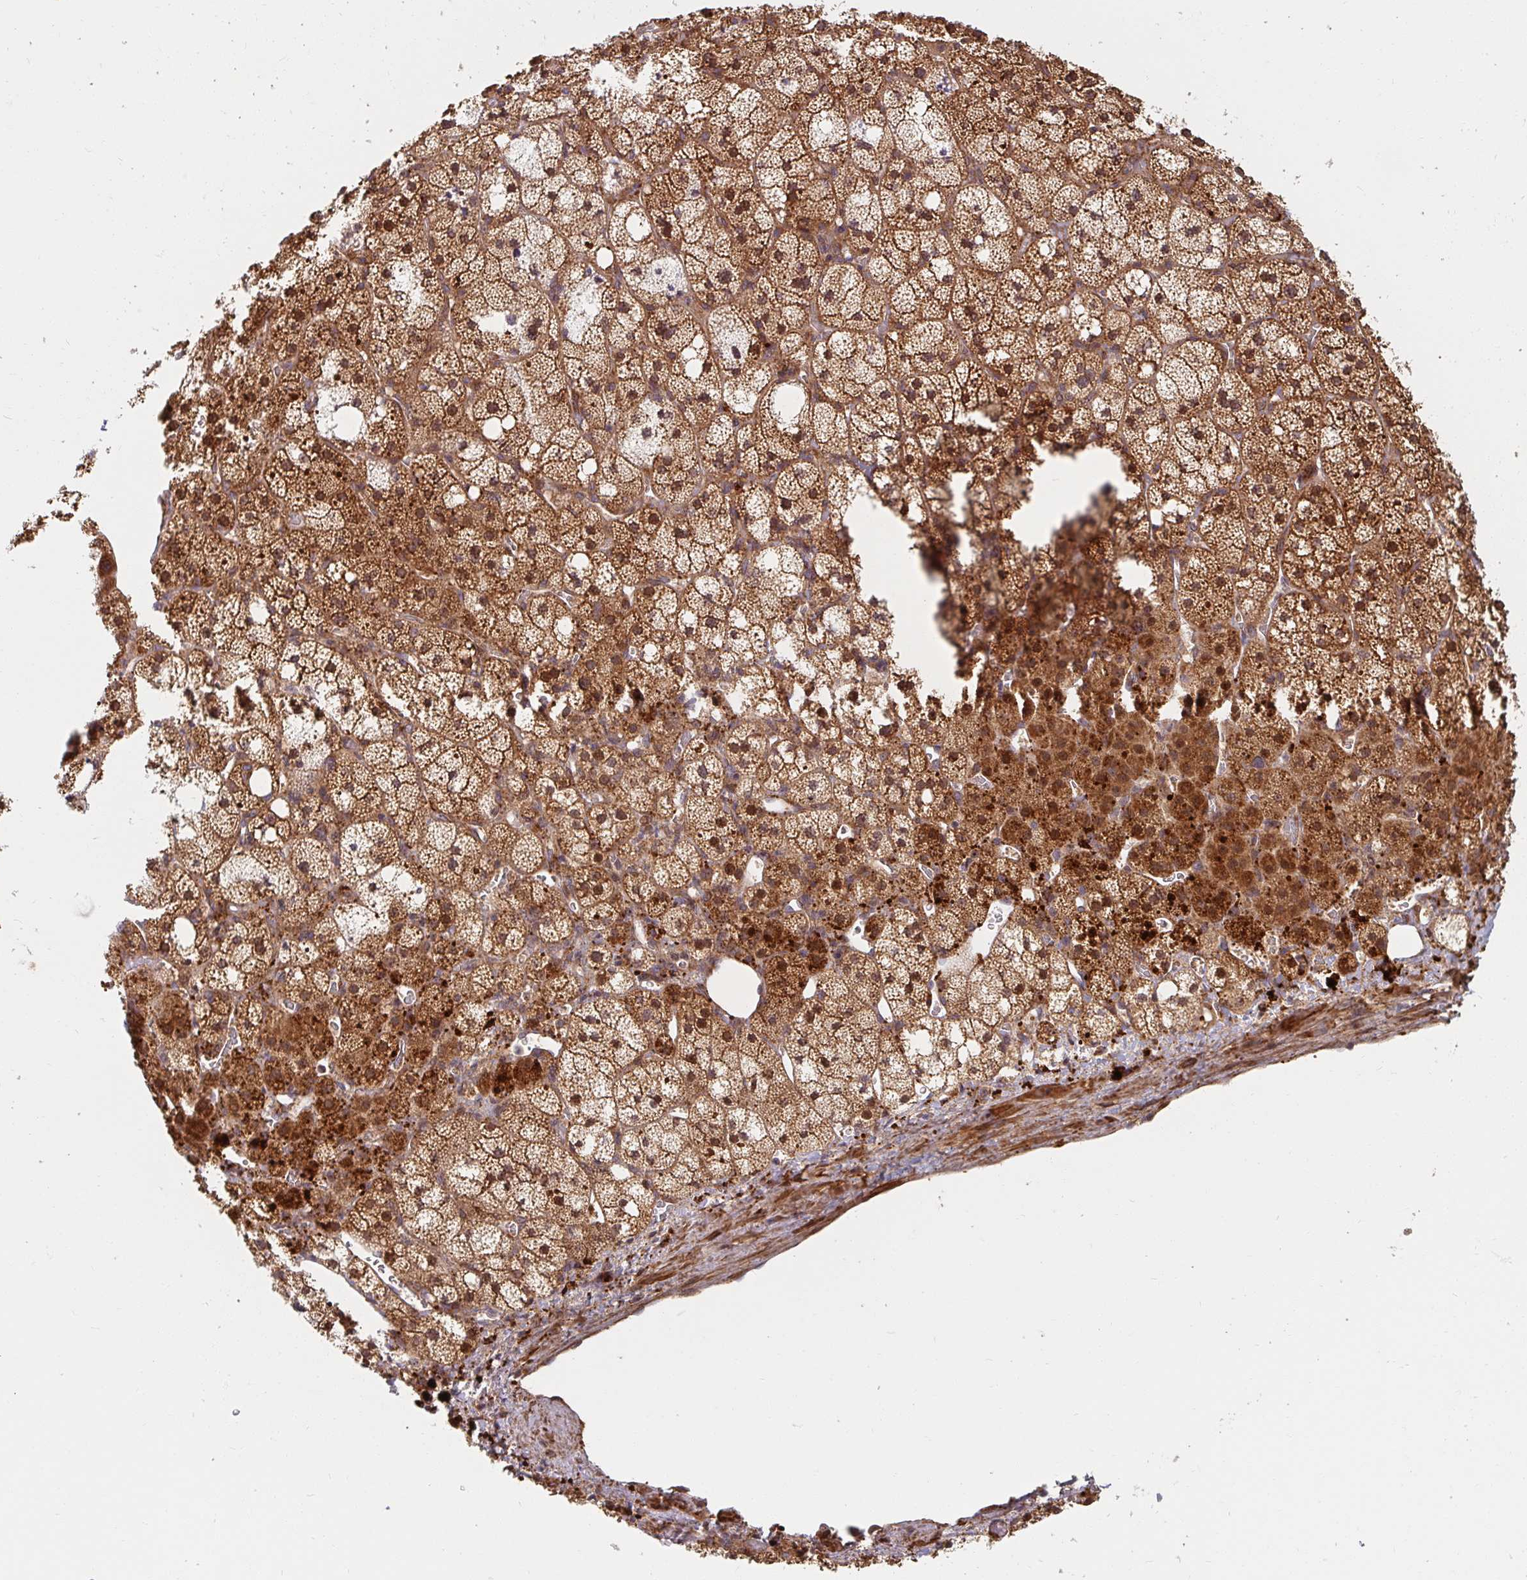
{"staining": {"intensity": "strong", "quantity": ">75%", "location": "cytoplasmic/membranous,nuclear"}, "tissue": "adrenal gland", "cell_type": "Glandular cells", "image_type": "normal", "snomed": [{"axis": "morphology", "description": "Normal tissue, NOS"}, {"axis": "topography", "description": "Adrenal gland"}], "caption": "The micrograph reveals a brown stain indicating the presence of a protein in the cytoplasmic/membranous,nuclear of glandular cells in adrenal gland.", "gene": "BTF3", "patient": {"sex": "male", "age": 53}}